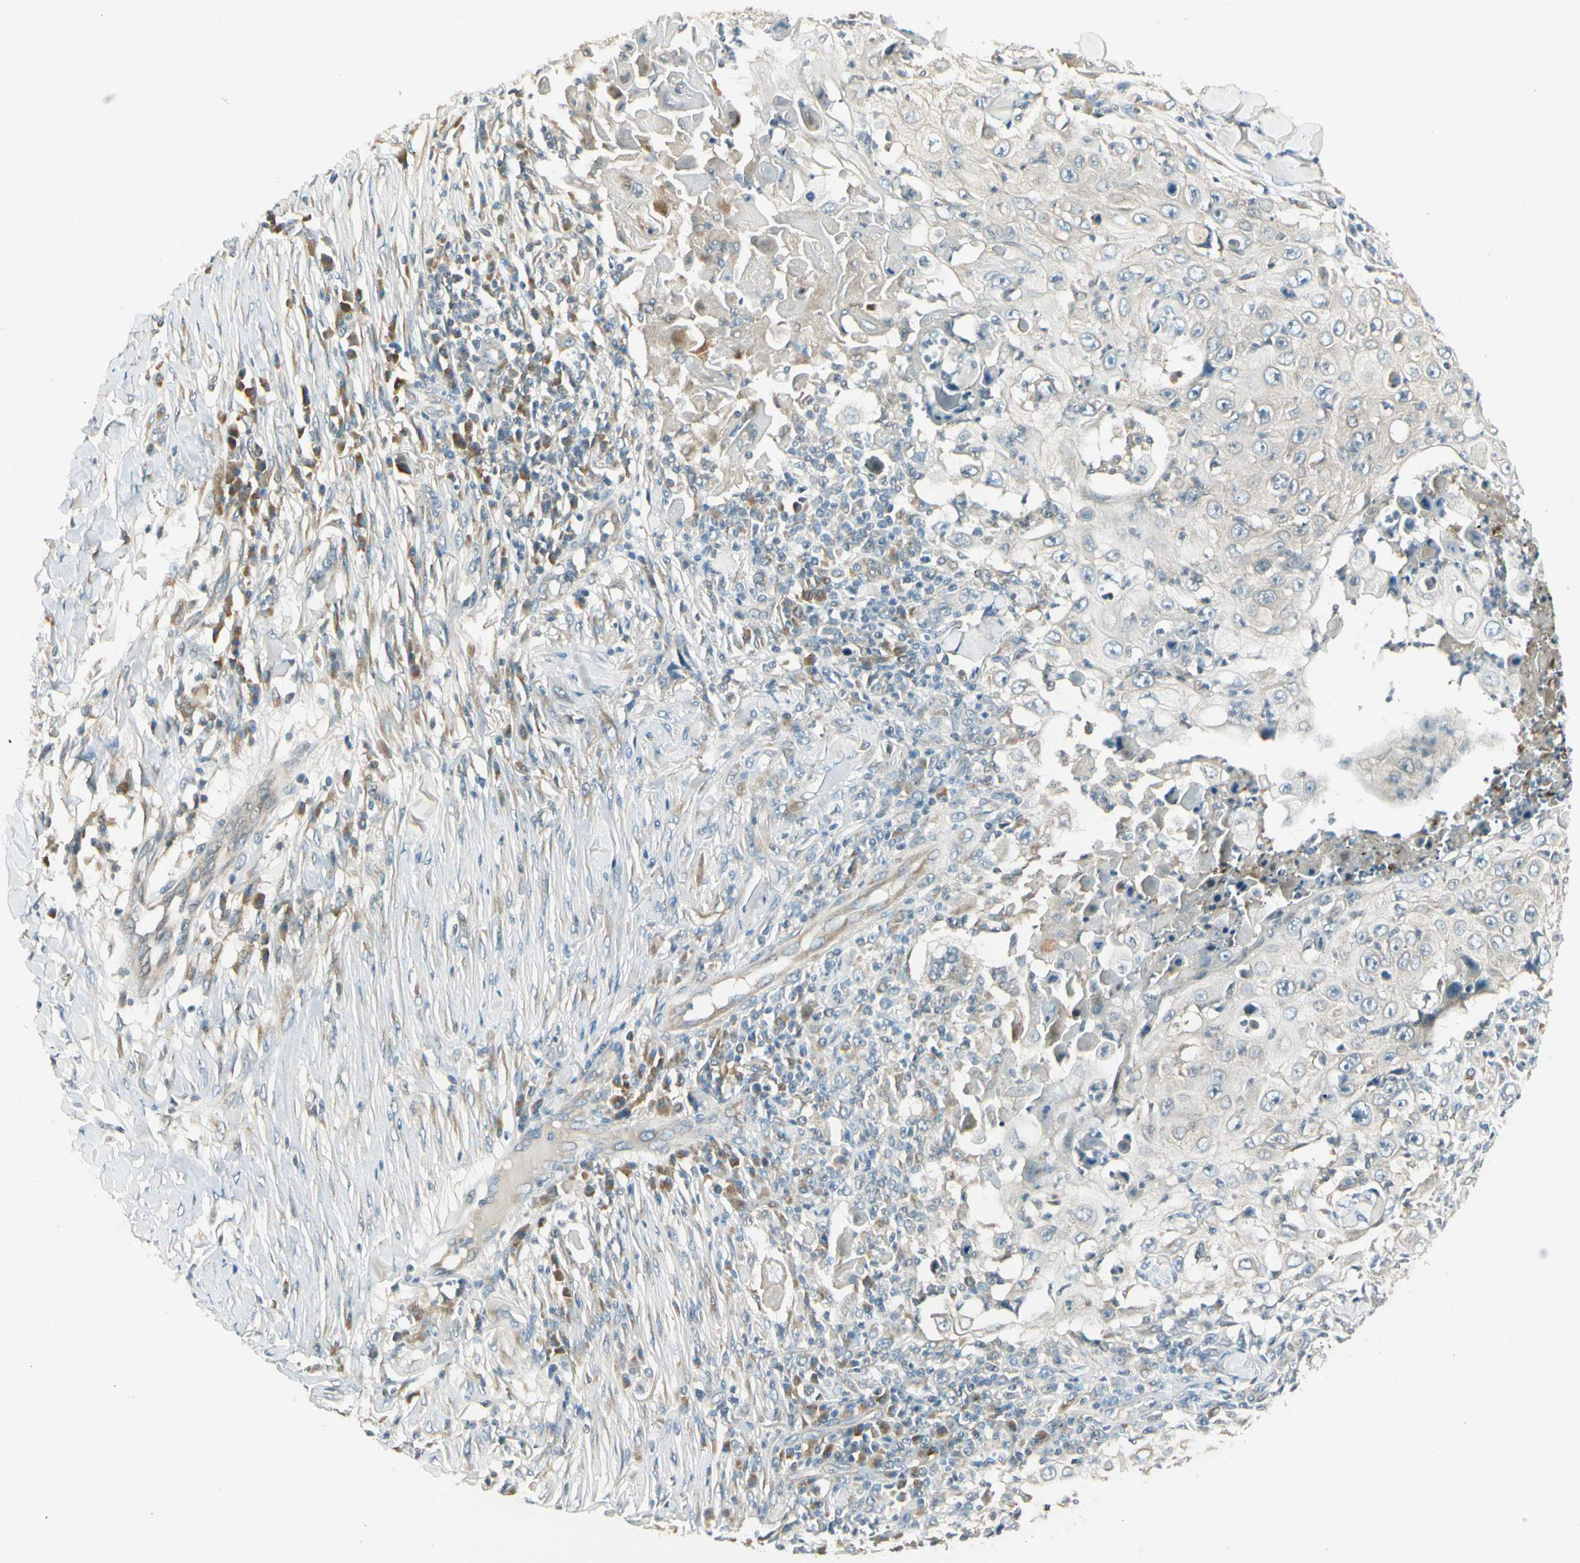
{"staining": {"intensity": "negative", "quantity": "none", "location": "none"}, "tissue": "skin cancer", "cell_type": "Tumor cells", "image_type": "cancer", "snomed": [{"axis": "morphology", "description": "Squamous cell carcinoma, NOS"}, {"axis": "topography", "description": "Skin"}], "caption": "IHC image of neoplastic tissue: skin squamous cell carcinoma stained with DAB (3,3'-diaminobenzidine) demonstrates no significant protein expression in tumor cells.", "gene": "BNIP1", "patient": {"sex": "male", "age": 86}}